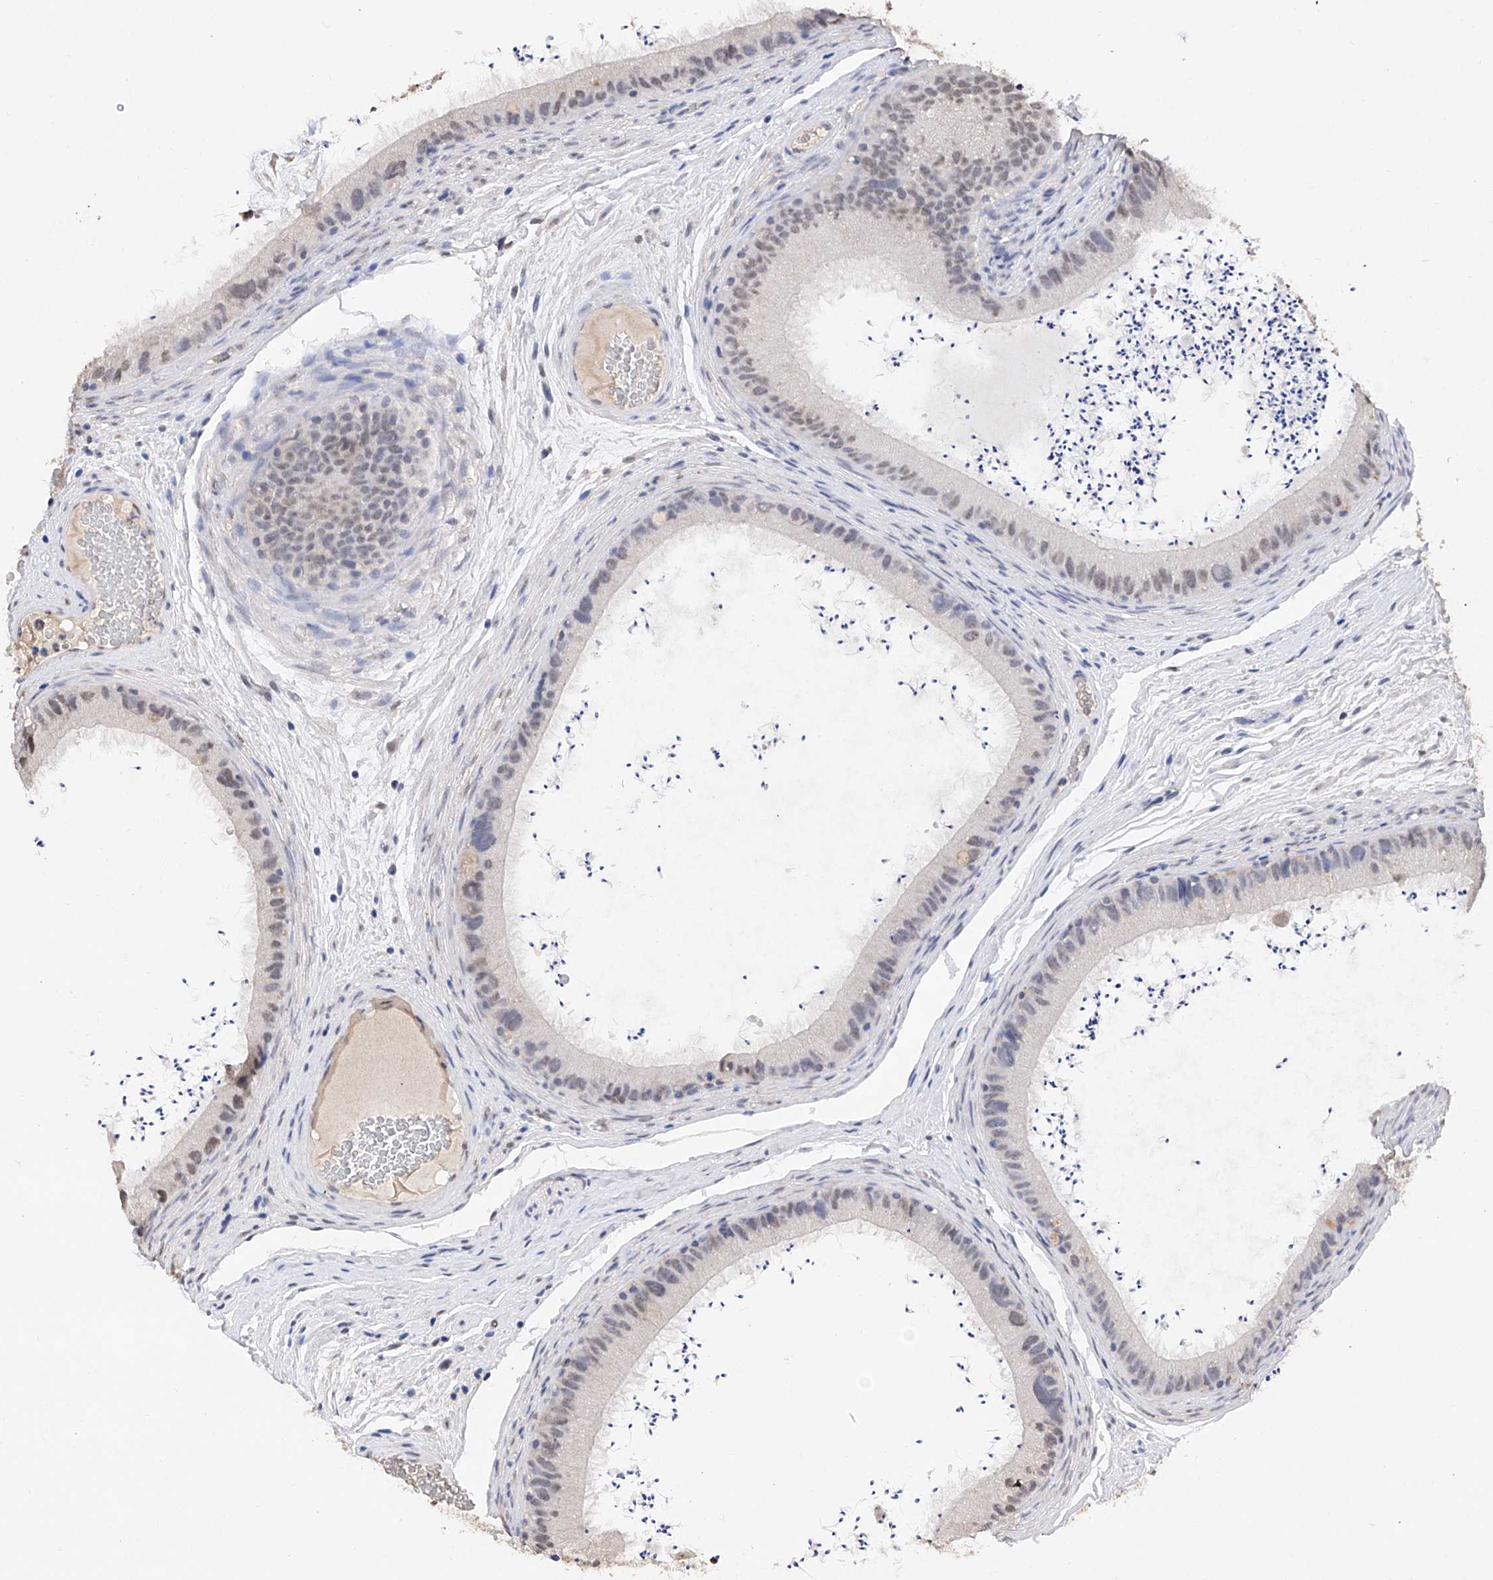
{"staining": {"intensity": "weak", "quantity": "25%-75%", "location": "nuclear"}, "tissue": "epididymis", "cell_type": "Glandular cells", "image_type": "normal", "snomed": [{"axis": "morphology", "description": "Normal tissue, NOS"}, {"axis": "topography", "description": "Epididymis, spermatic cord, NOS"}], "caption": "A brown stain shows weak nuclear staining of a protein in glandular cells of unremarkable human epididymis.", "gene": "DMAP1", "patient": {"sex": "male", "age": 50}}